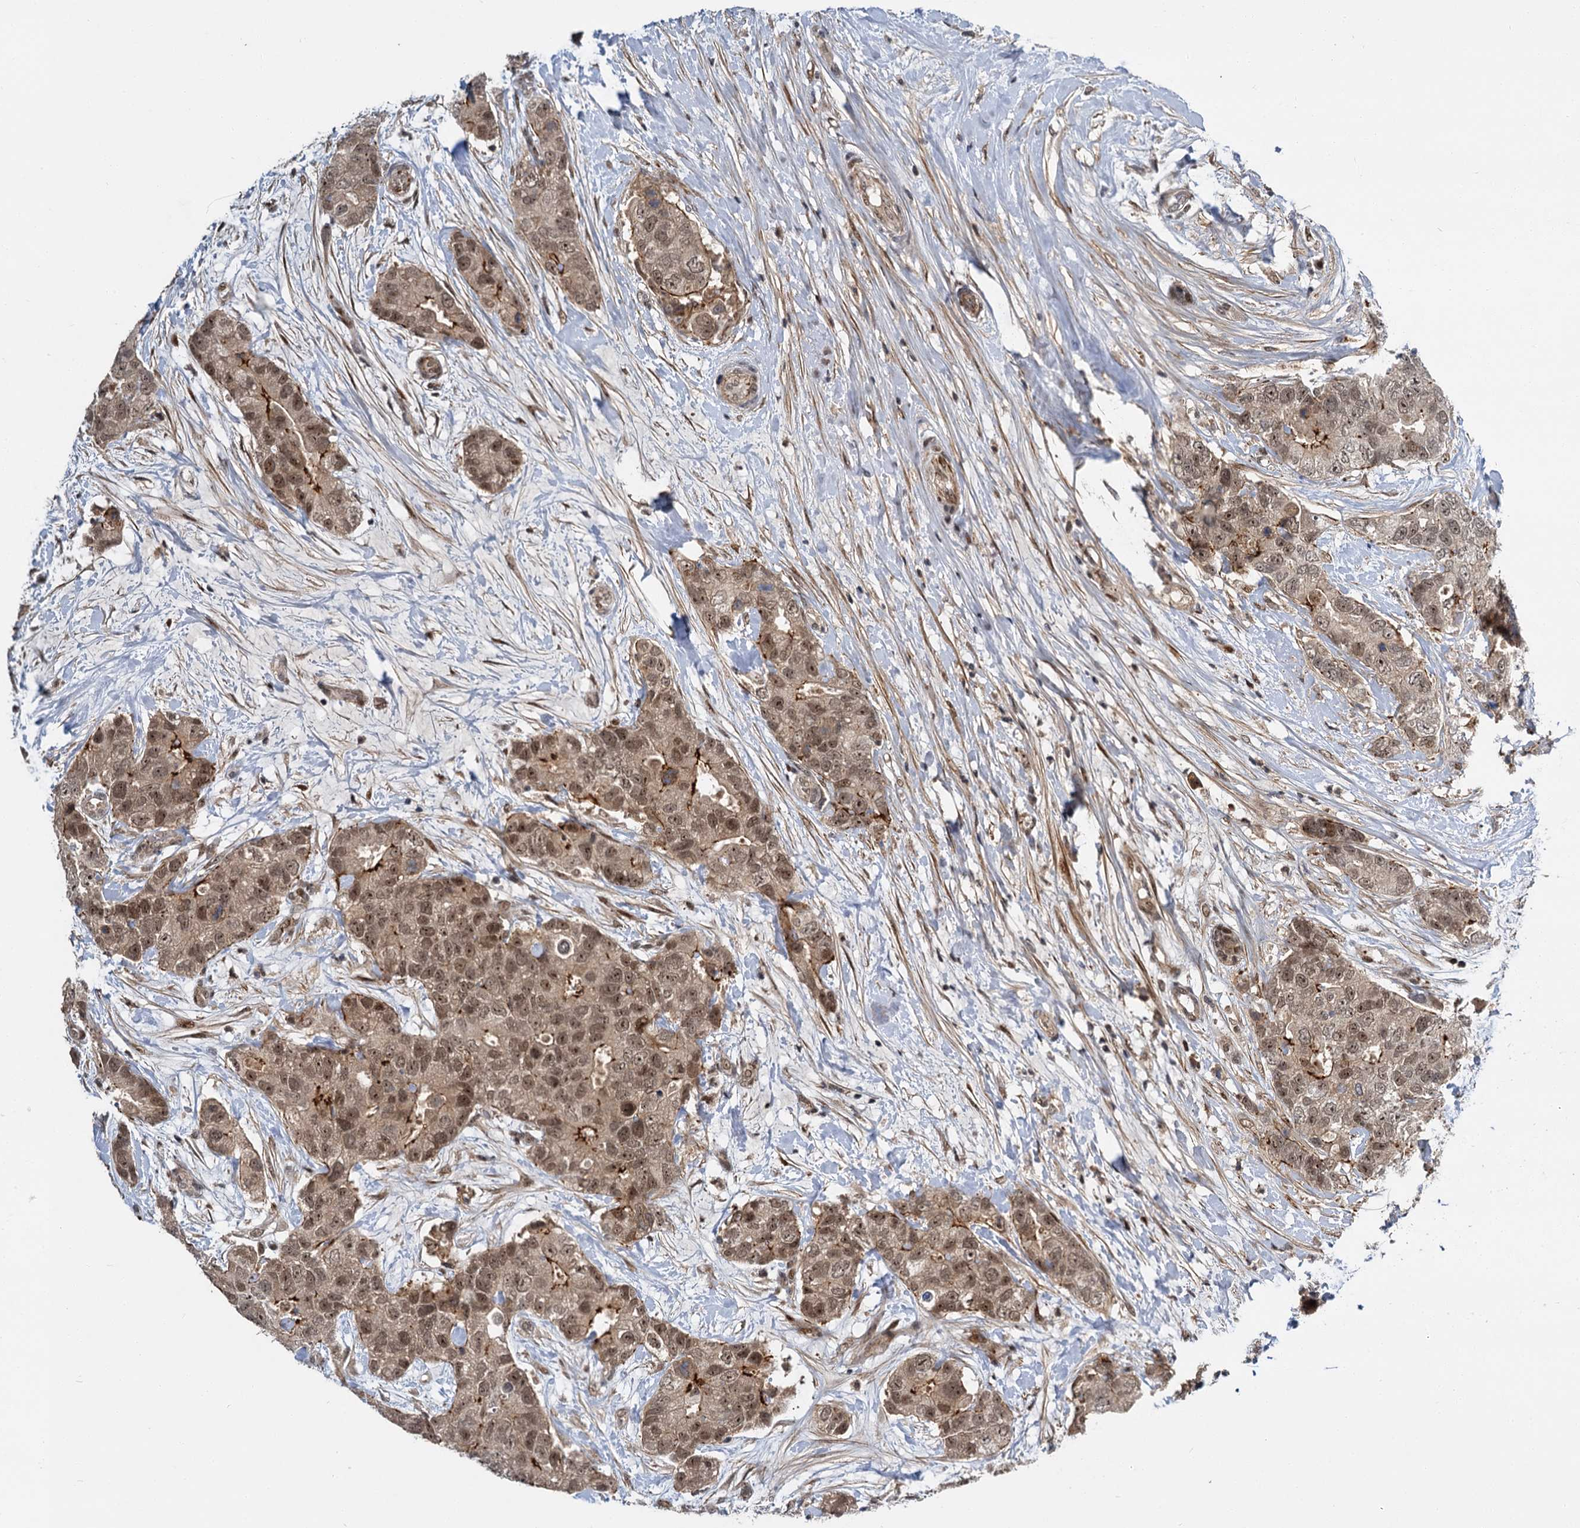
{"staining": {"intensity": "moderate", "quantity": ">75%", "location": "nuclear"}, "tissue": "breast cancer", "cell_type": "Tumor cells", "image_type": "cancer", "snomed": [{"axis": "morphology", "description": "Duct carcinoma"}, {"axis": "topography", "description": "Breast"}], "caption": "High-power microscopy captured an immunohistochemistry image of breast cancer (invasive ductal carcinoma), revealing moderate nuclear expression in about >75% of tumor cells.", "gene": "MBD6", "patient": {"sex": "female", "age": 62}}